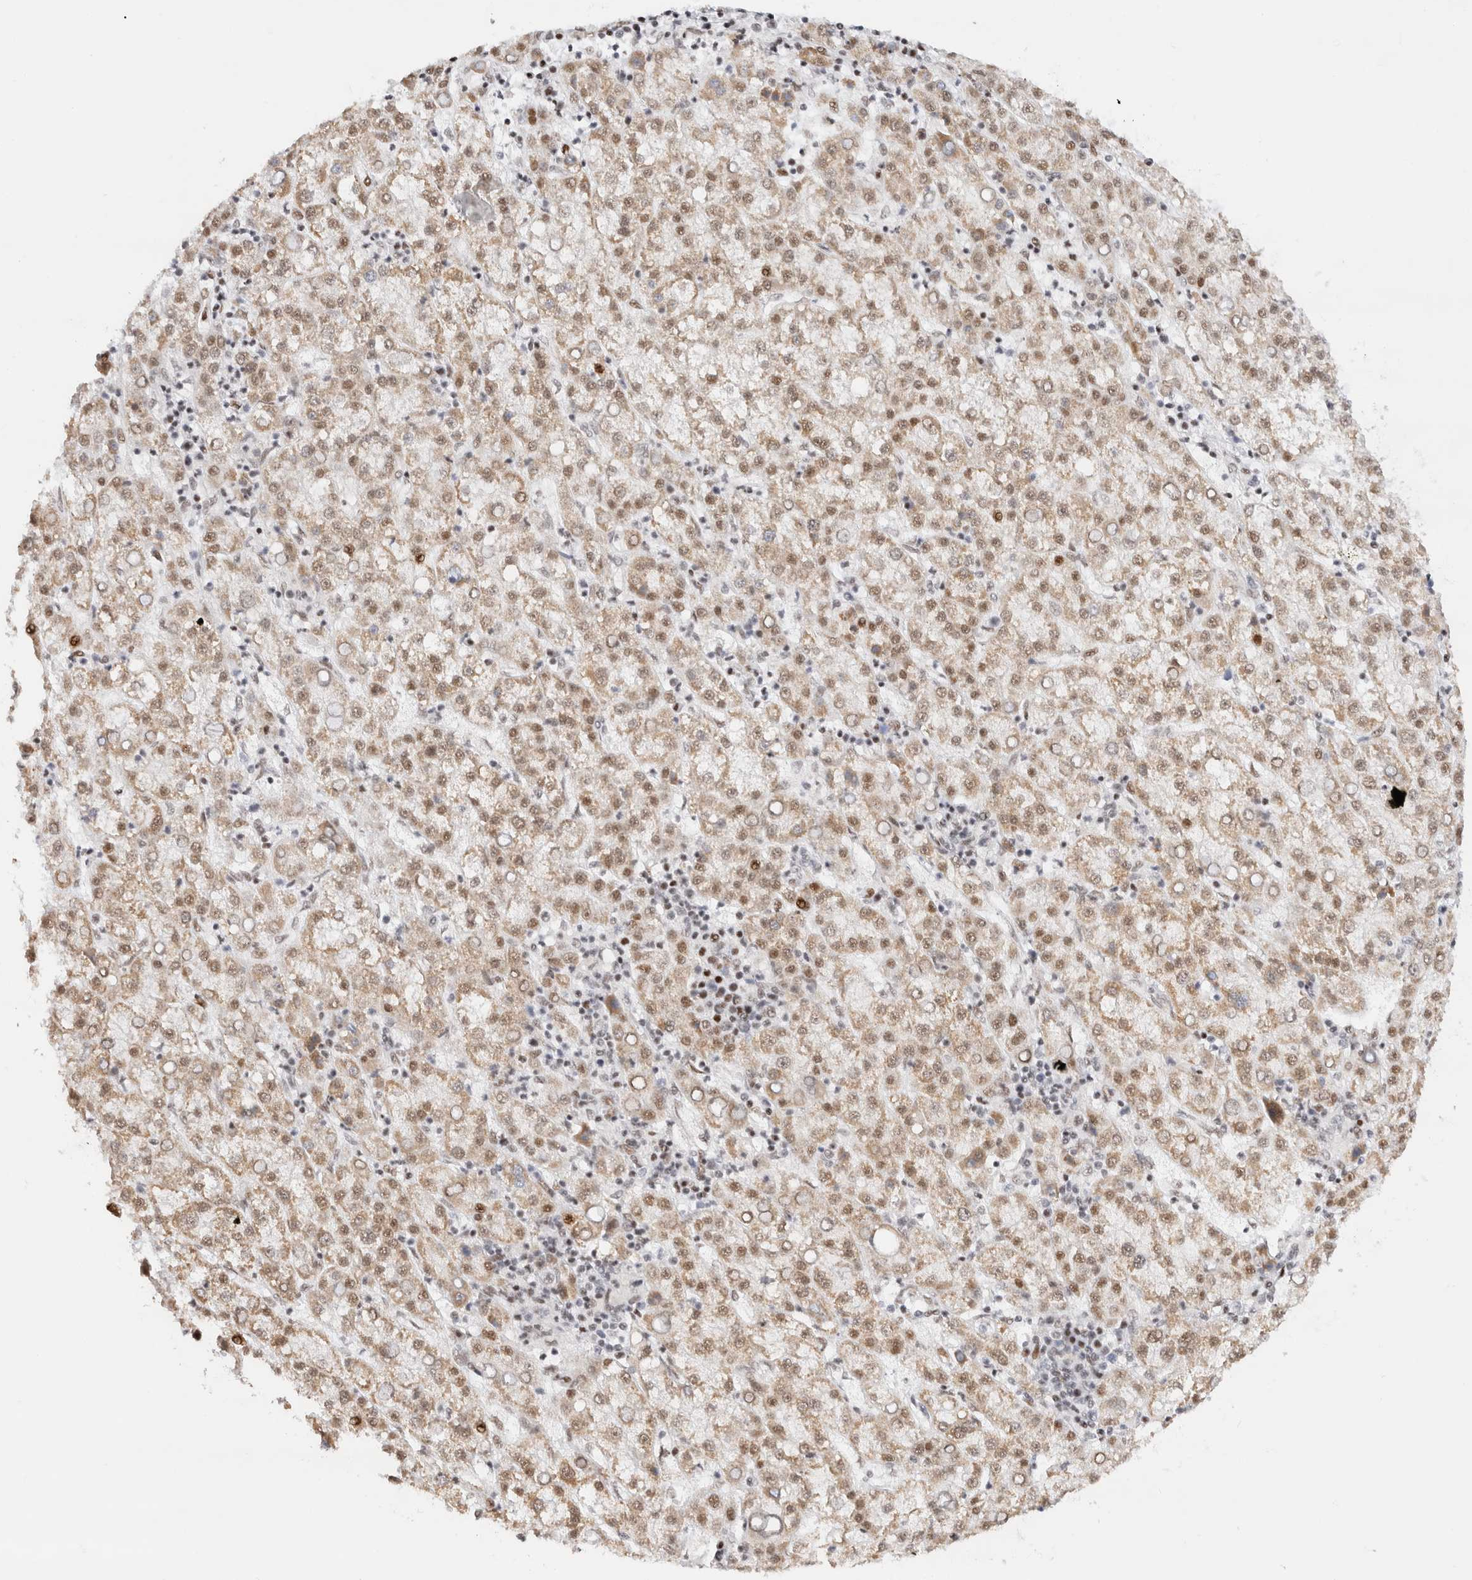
{"staining": {"intensity": "moderate", "quantity": ">75%", "location": "cytoplasmic/membranous,nuclear"}, "tissue": "liver cancer", "cell_type": "Tumor cells", "image_type": "cancer", "snomed": [{"axis": "morphology", "description": "Carcinoma, Hepatocellular, NOS"}, {"axis": "topography", "description": "Liver"}], "caption": "Liver cancer stained for a protein (brown) shows moderate cytoplasmic/membranous and nuclear positive expression in about >75% of tumor cells.", "gene": "ZNF282", "patient": {"sex": "female", "age": 58}}